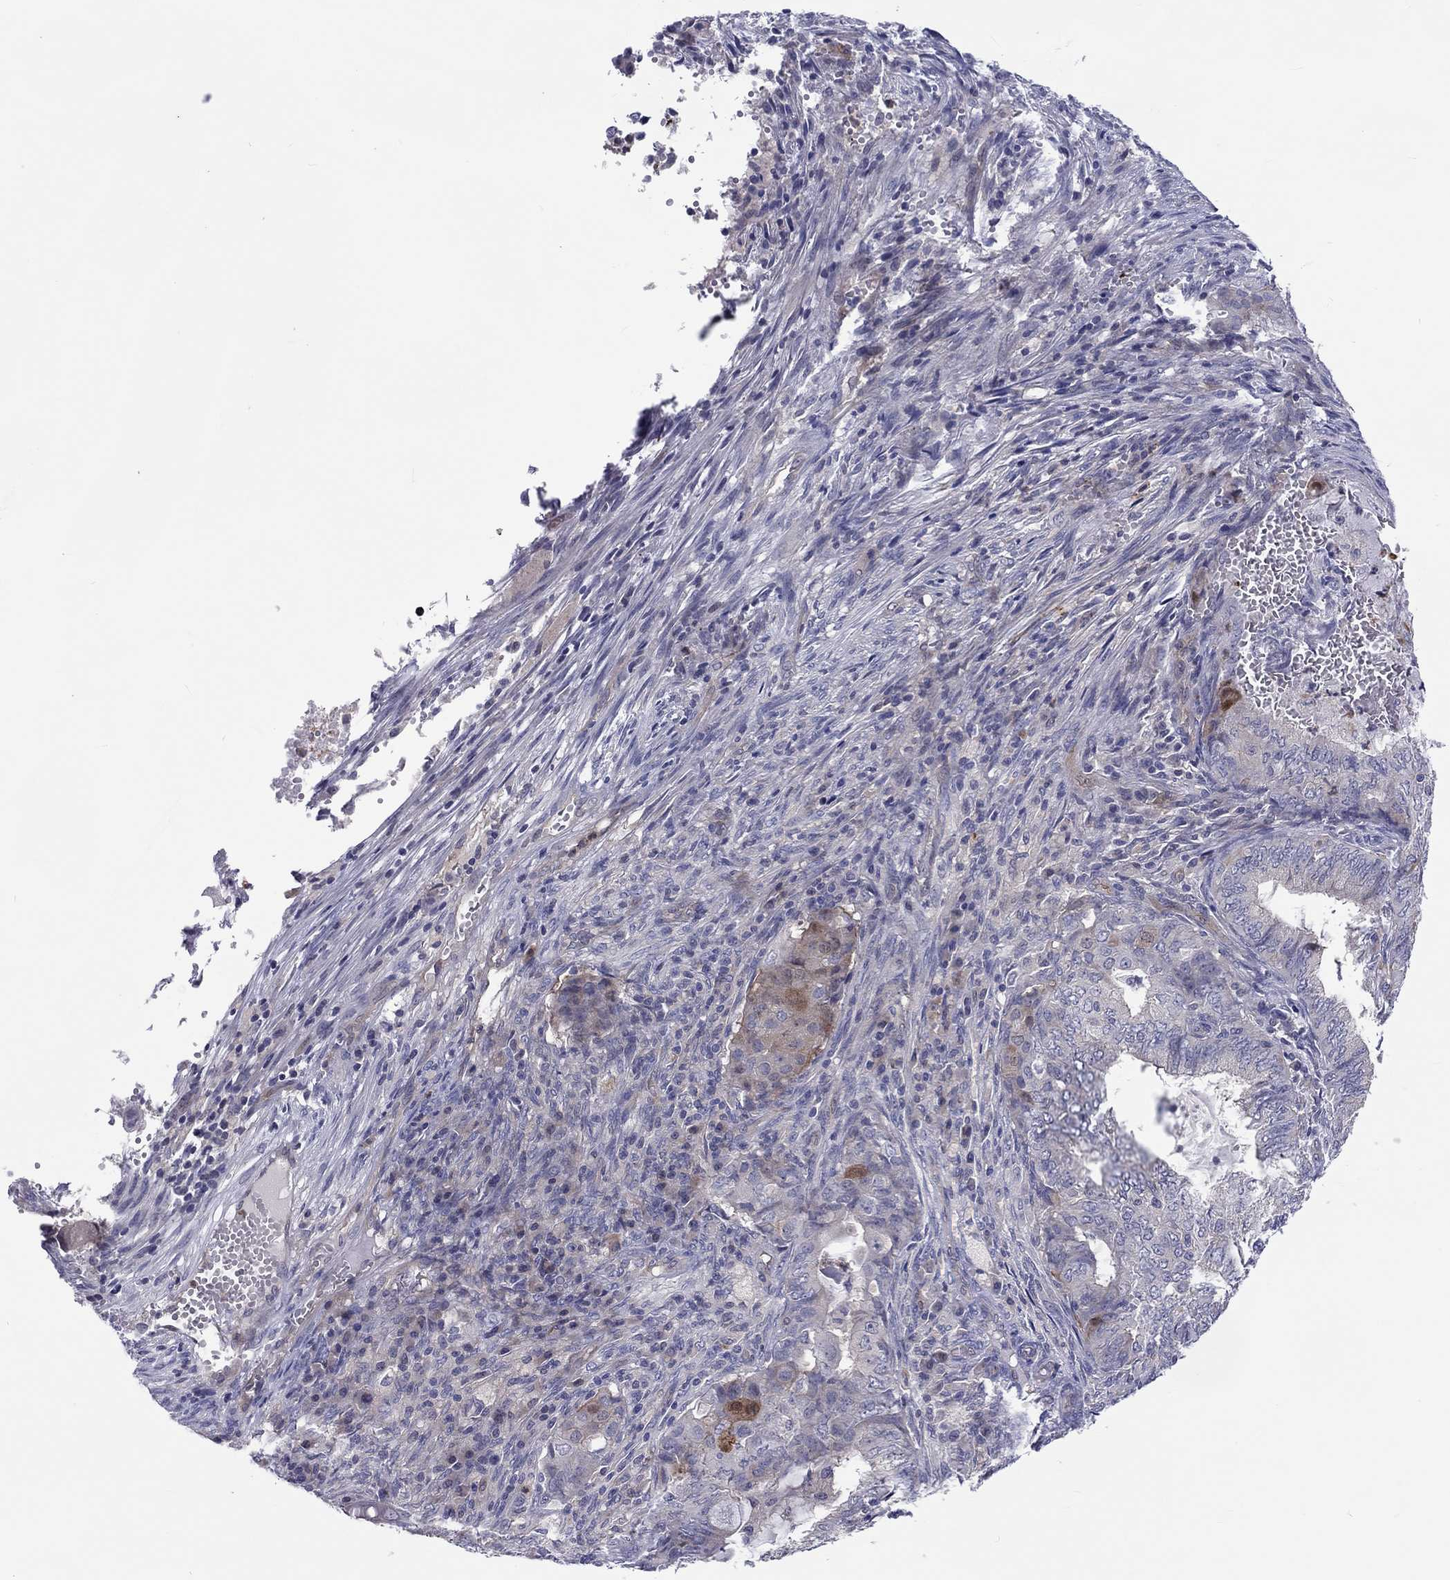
{"staining": {"intensity": "moderate", "quantity": "<25%", "location": "cytoplasmic/membranous"}, "tissue": "endometrial cancer", "cell_type": "Tumor cells", "image_type": "cancer", "snomed": [{"axis": "morphology", "description": "Adenocarcinoma, NOS"}, {"axis": "topography", "description": "Endometrium"}], "caption": "An immunohistochemistry (IHC) histopathology image of tumor tissue is shown. Protein staining in brown labels moderate cytoplasmic/membranous positivity in endometrial cancer (adenocarcinoma) within tumor cells.", "gene": "ABCG4", "patient": {"sex": "female", "age": 62}}